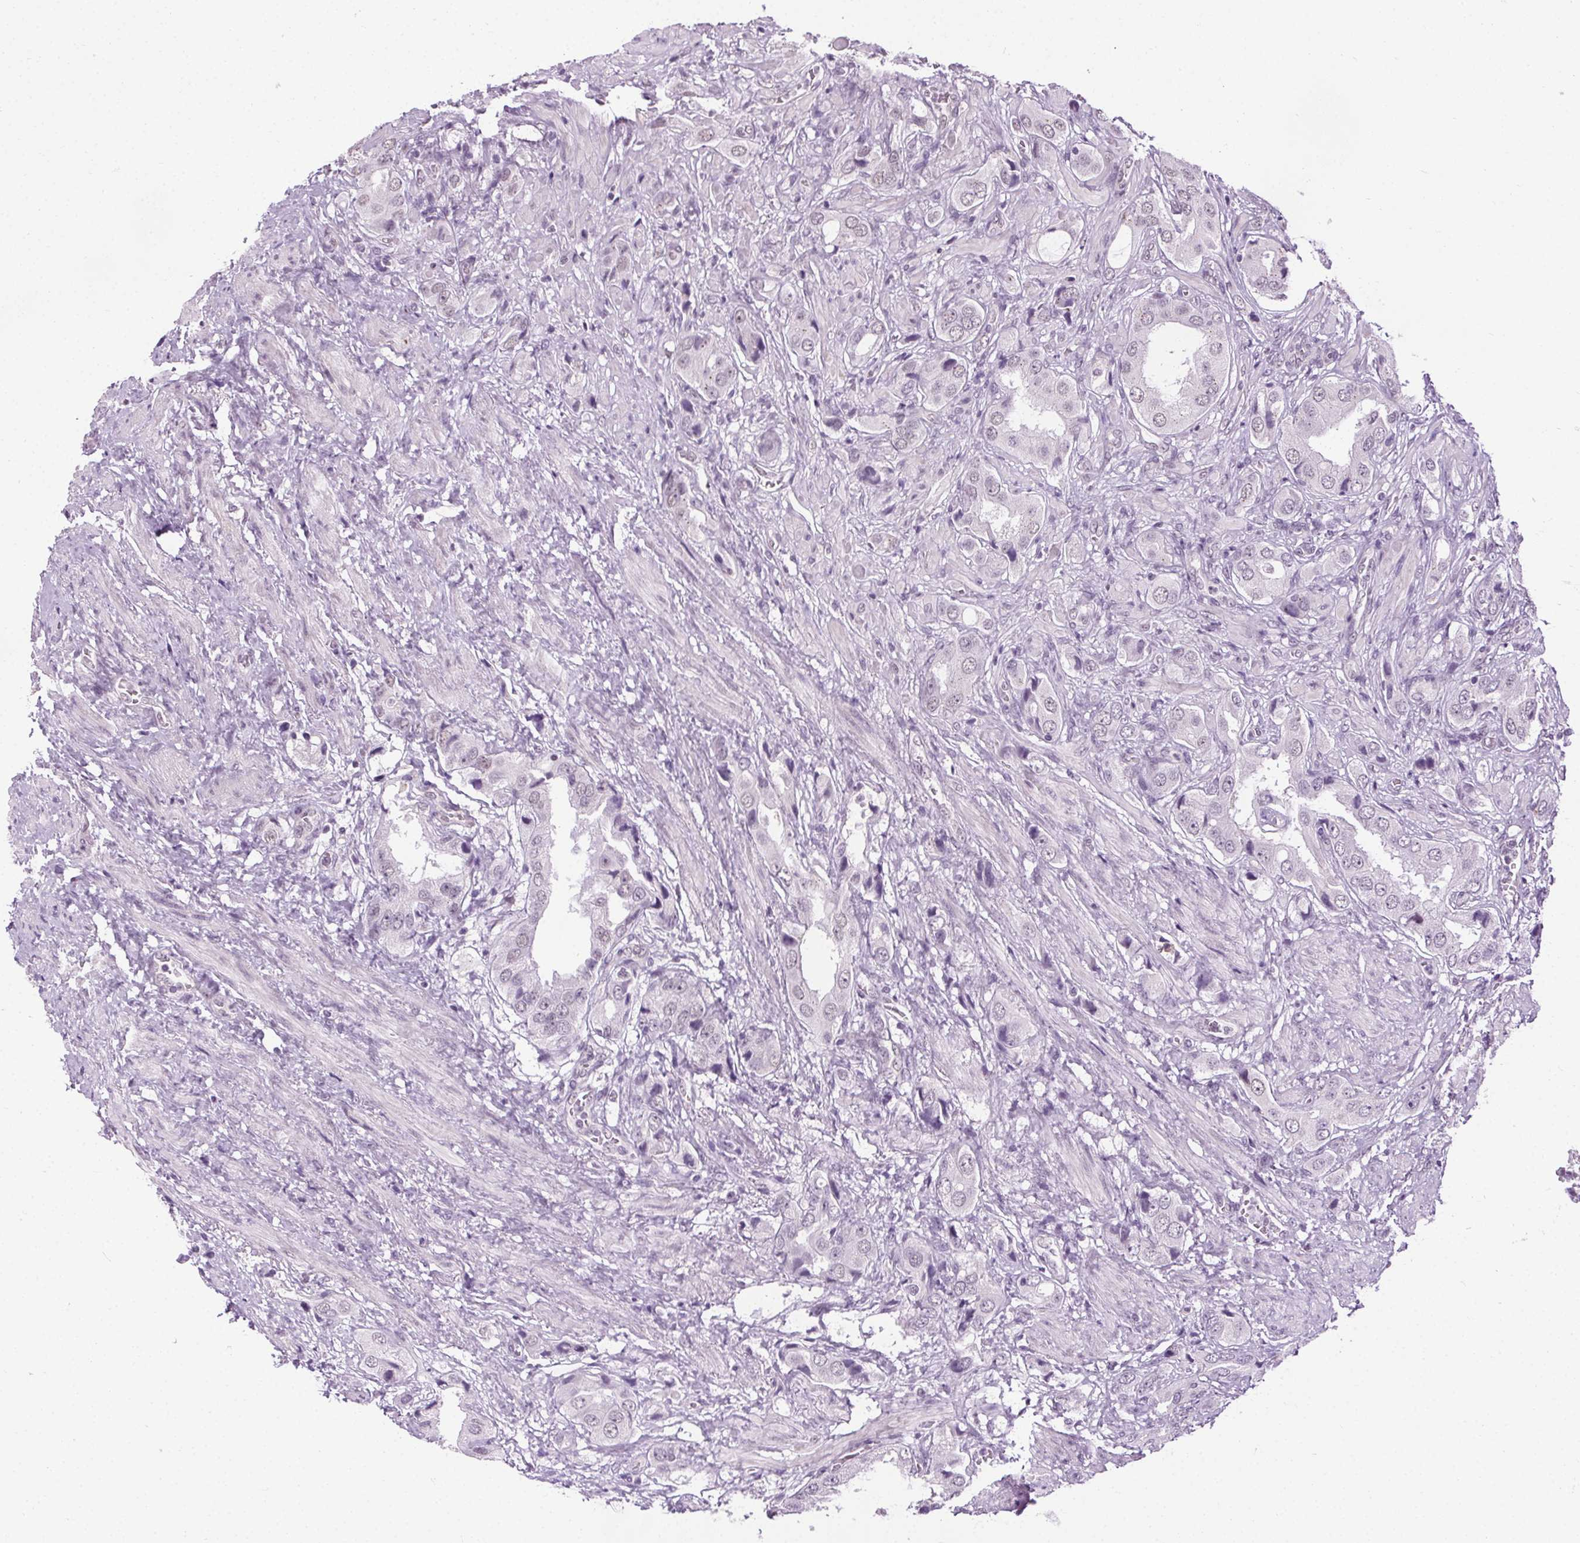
{"staining": {"intensity": "negative", "quantity": "none", "location": "none"}, "tissue": "prostate cancer", "cell_type": "Tumor cells", "image_type": "cancer", "snomed": [{"axis": "morphology", "description": "Adenocarcinoma, NOS"}, {"axis": "topography", "description": "Prostate"}], "caption": "Immunohistochemistry micrograph of human adenocarcinoma (prostate) stained for a protein (brown), which displays no expression in tumor cells. (DAB immunohistochemistry, high magnification).", "gene": "CEBPA", "patient": {"sex": "male", "age": 63}}